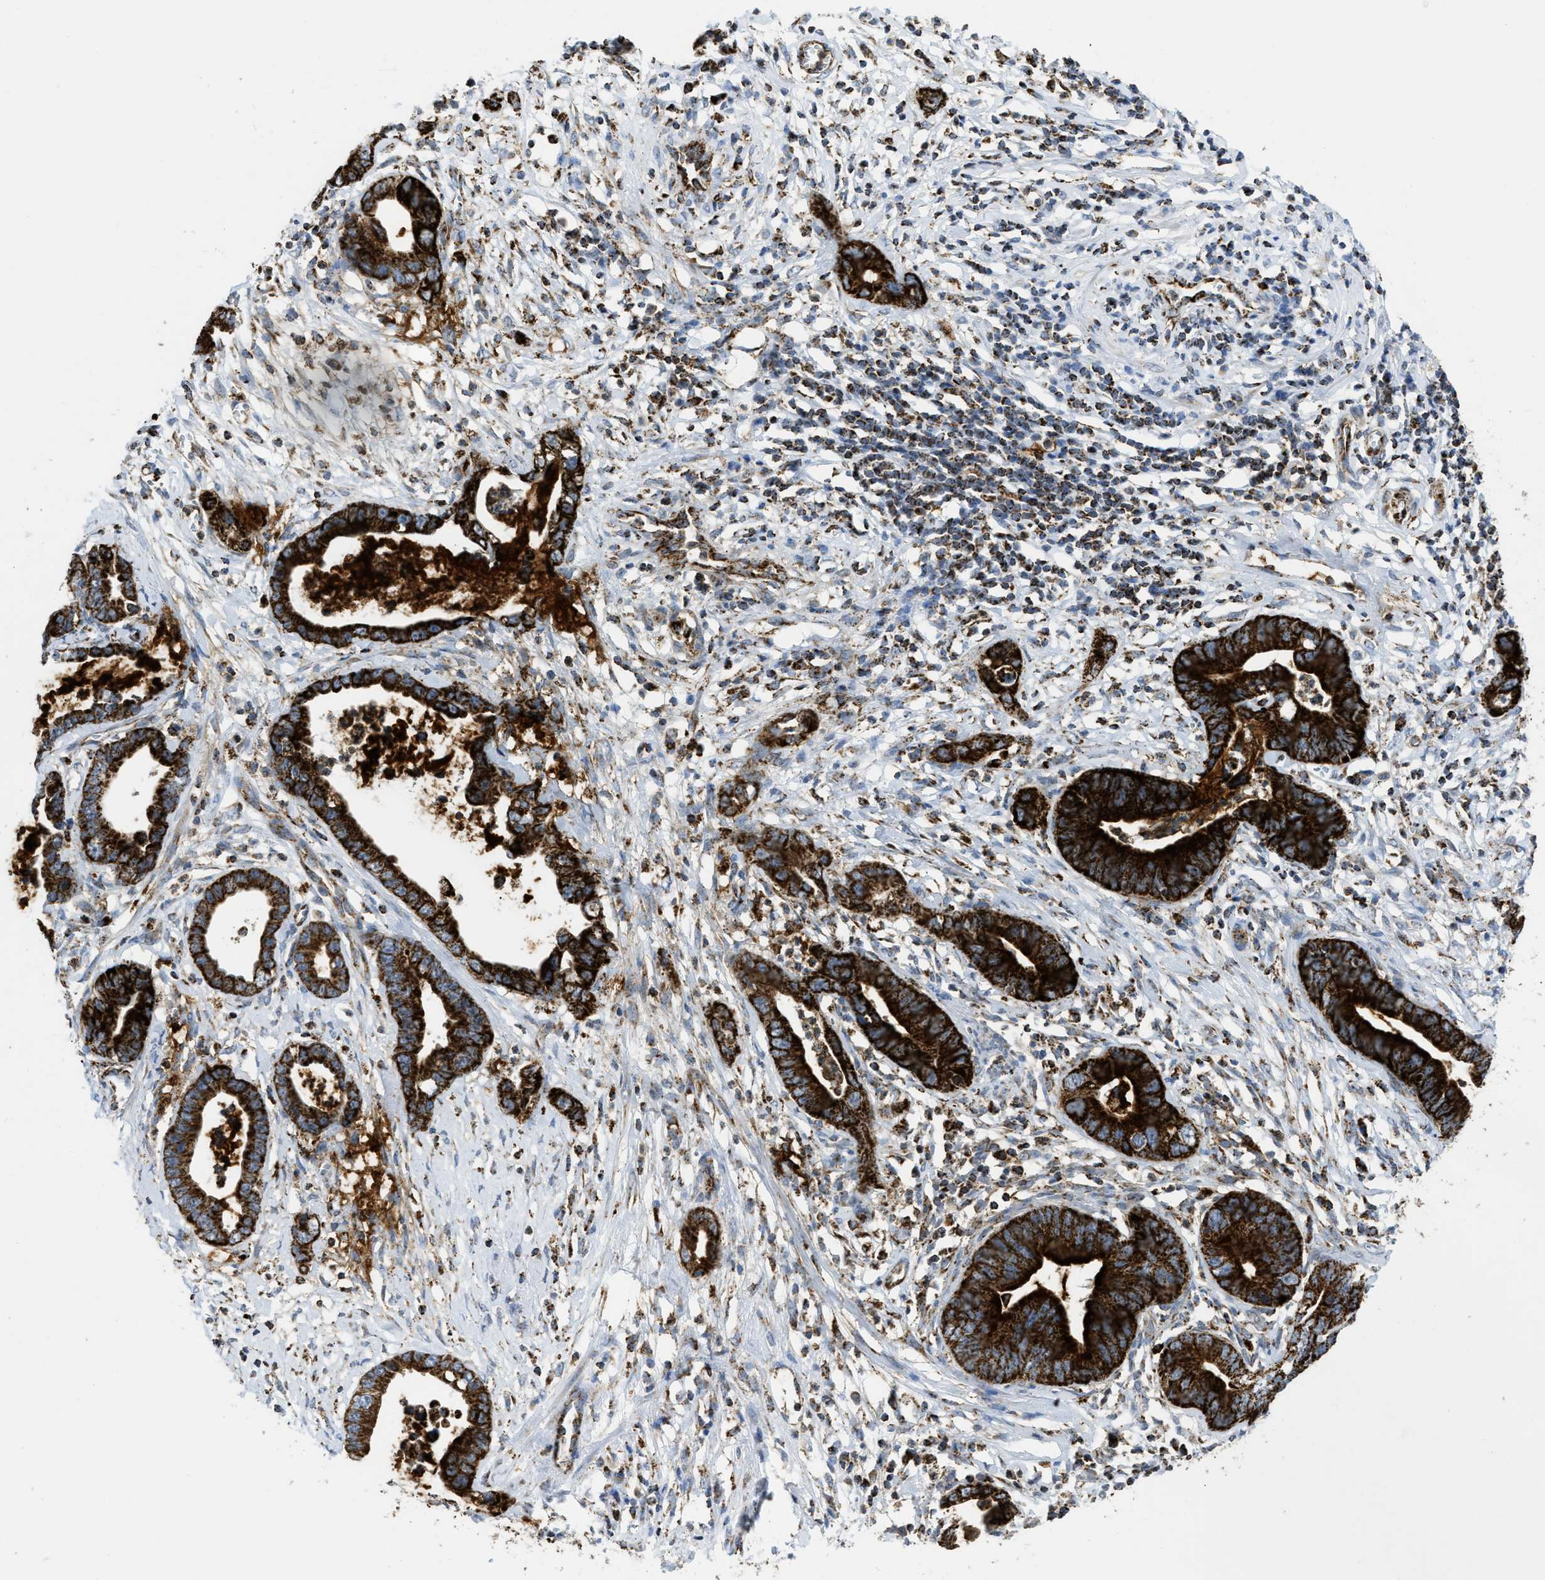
{"staining": {"intensity": "strong", "quantity": ">75%", "location": "cytoplasmic/membranous"}, "tissue": "cervical cancer", "cell_type": "Tumor cells", "image_type": "cancer", "snomed": [{"axis": "morphology", "description": "Adenocarcinoma, NOS"}, {"axis": "topography", "description": "Cervix"}], "caption": "This histopathology image displays IHC staining of cervical cancer, with high strong cytoplasmic/membranous staining in approximately >75% of tumor cells.", "gene": "SQOR", "patient": {"sex": "female", "age": 44}}